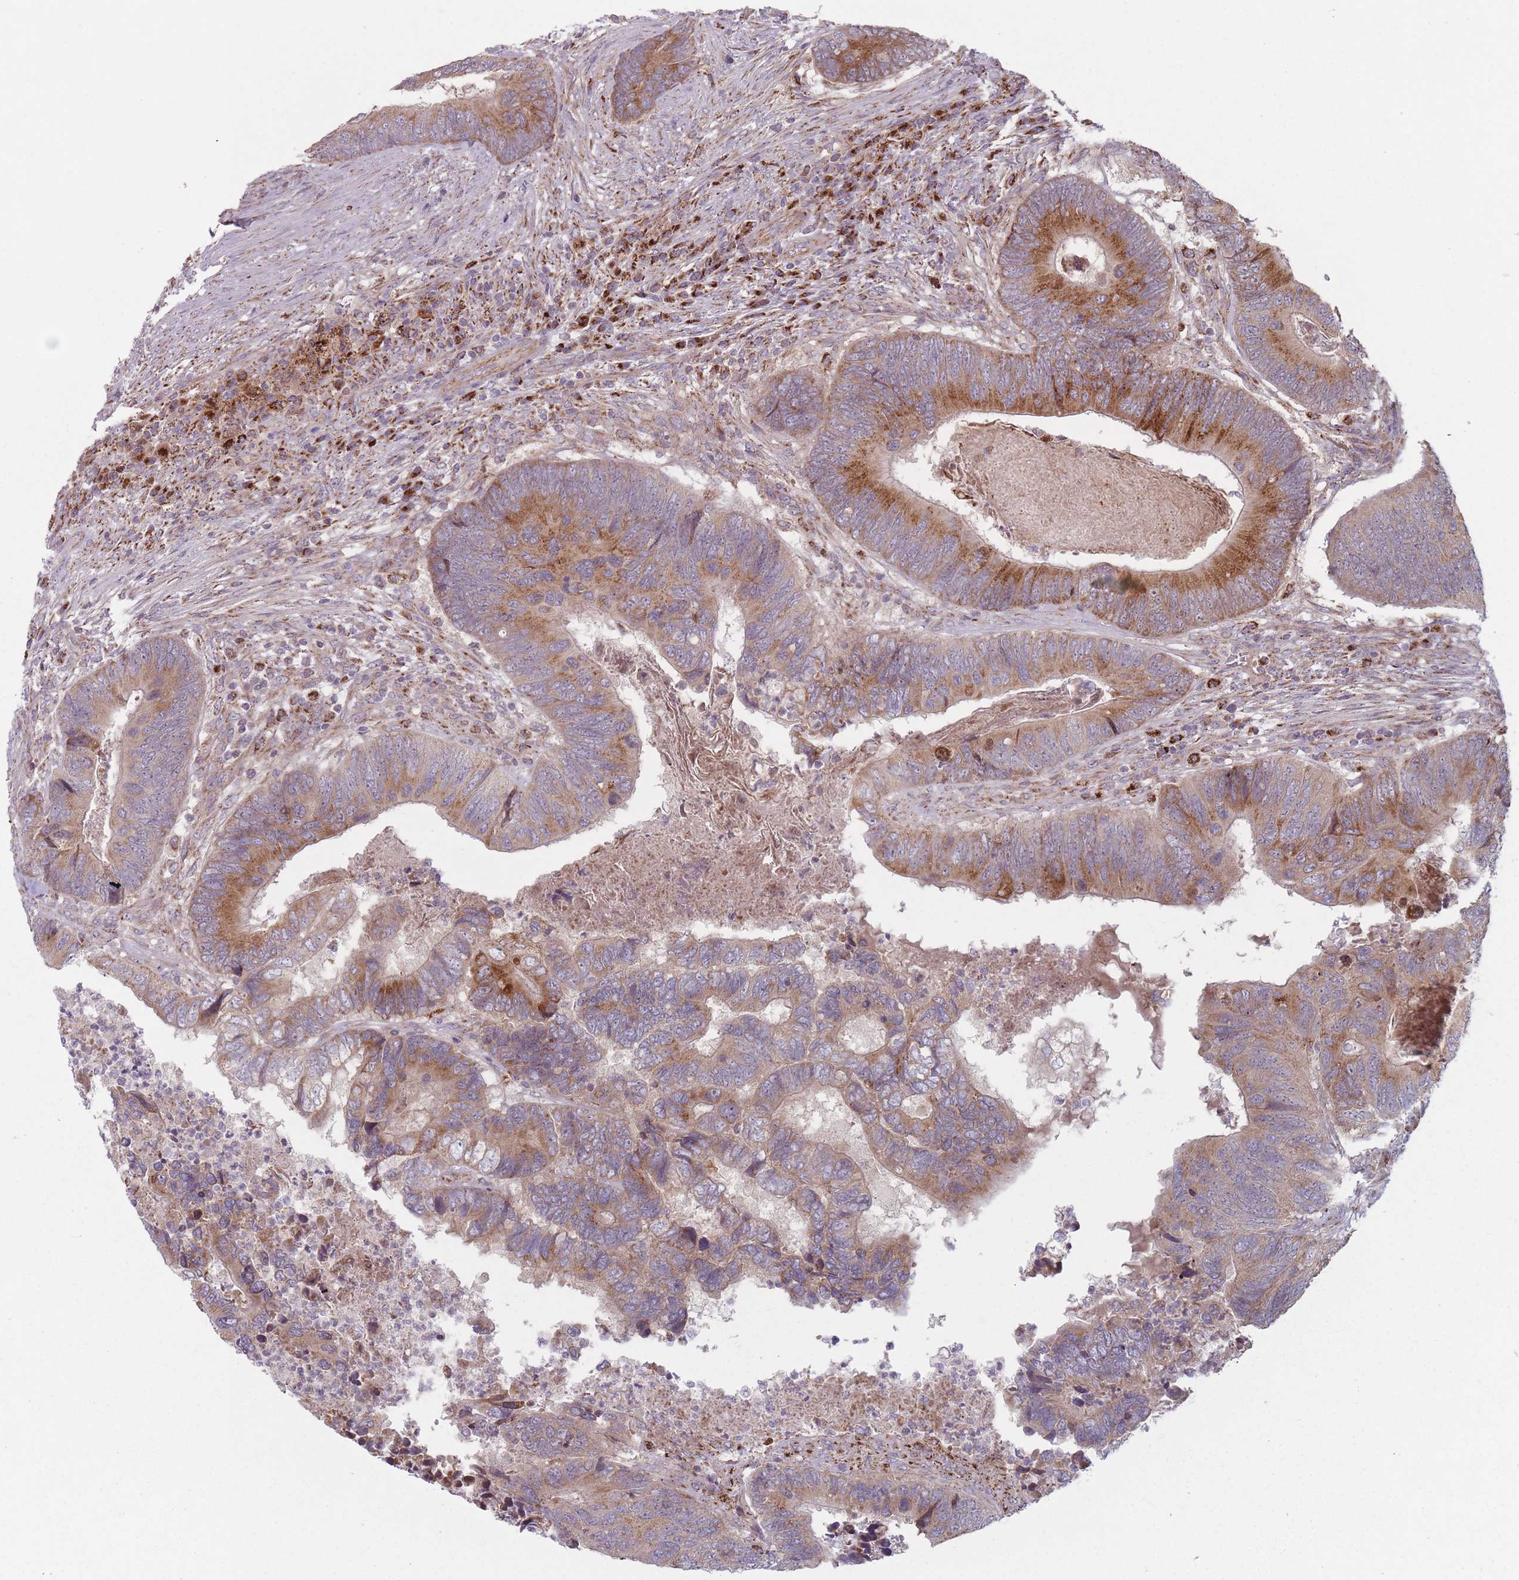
{"staining": {"intensity": "moderate", "quantity": ">75%", "location": "cytoplasmic/membranous"}, "tissue": "colorectal cancer", "cell_type": "Tumor cells", "image_type": "cancer", "snomed": [{"axis": "morphology", "description": "Adenocarcinoma, NOS"}, {"axis": "topography", "description": "Colon"}], "caption": "Protein staining displays moderate cytoplasmic/membranous staining in approximately >75% of tumor cells in colorectal cancer (adenocarcinoma). (Brightfield microscopy of DAB IHC at high magnification).", "gene": "OR10Q1", "patient": {"sex": "female", "age": 67}}